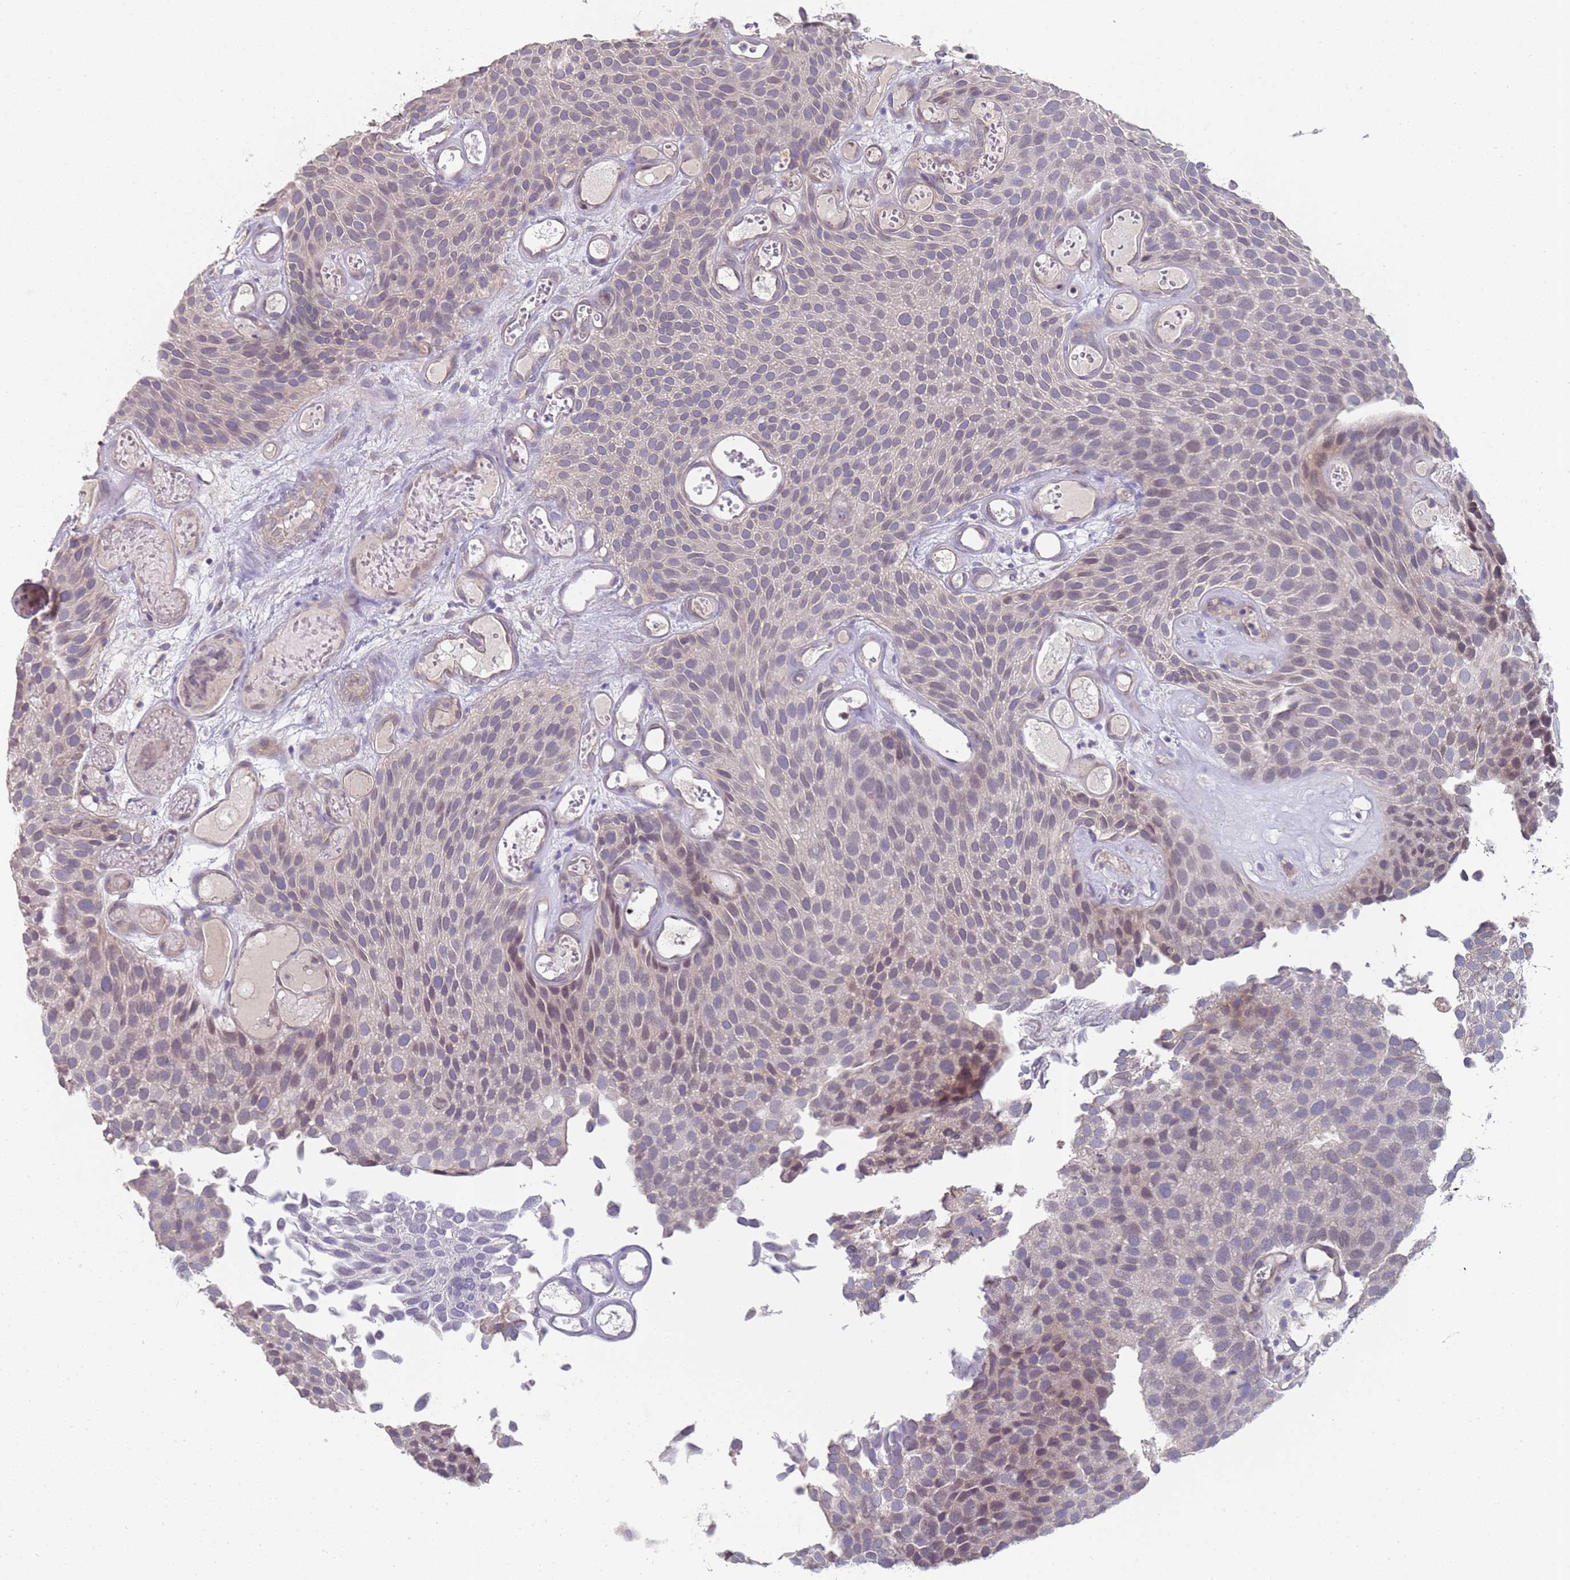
{"staining": {"intensity": "negative", "quantity": "none", "location": "none"}, "tissue": "urothelial cancer", "cell_type": "Tumor cells", "image_type": "cancer", "snomed": [{"axis": "morphology", "description": "Urothelial carcinoma, Low grade"}, {"axis": "topography", "description": "Urinary bladder"}], "caption": "DAB (3,3'-diaminobenzidine) immunohistochemical staining of human urothelial cancer exhibits no significant positivity in tumor cells.", "gene": "TRMT10A", "patient": {"sex": "male", "age": 89}}